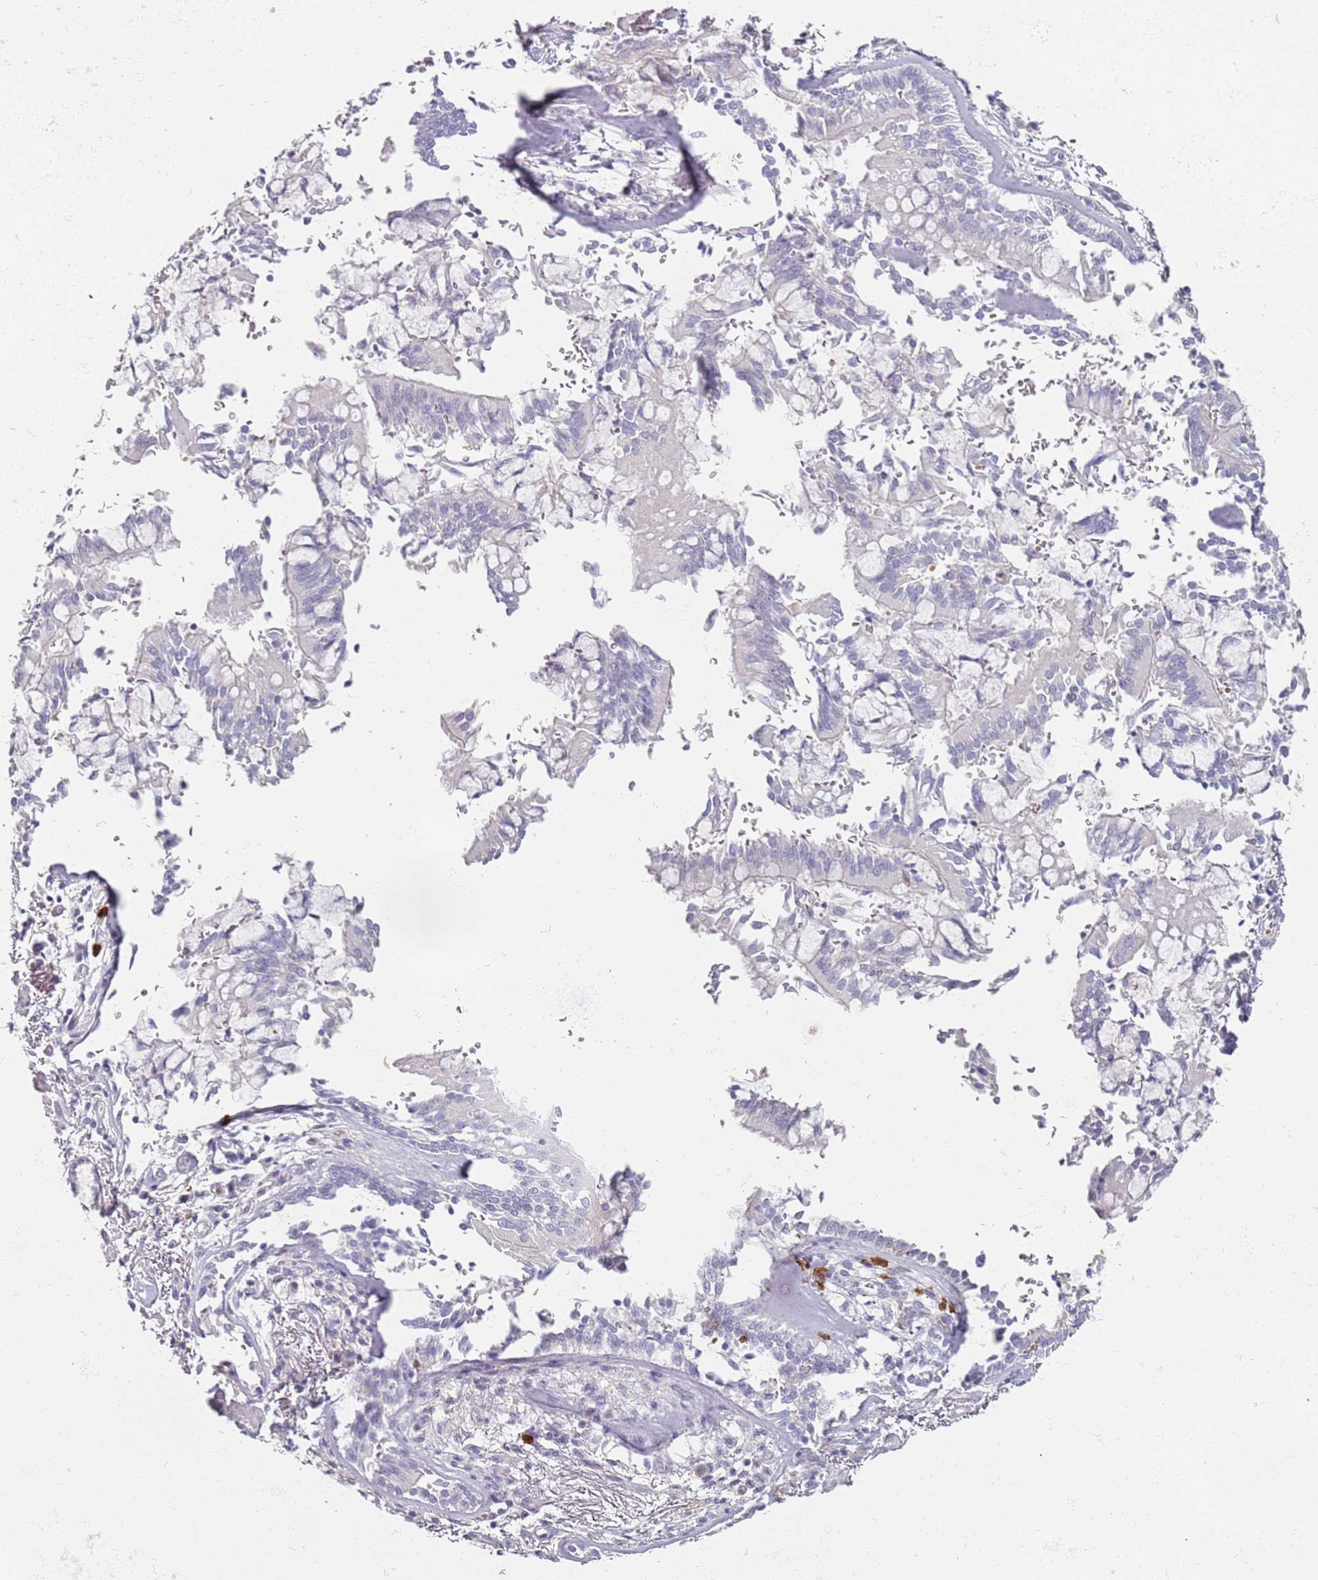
{"staining": {"intensity": "negative", "quantity": "none", "location": "none"}, "tissue": "adipose tissue", "cell_type": "Adipocytes", "image_type": "normal", "snomed": [{"axis": "morphology", "description": "Normal tissue, NOS"}, {"axis": "topography", "description": "Cartilage tissue"}], "caption": "Benign adipose tissue was stained to show a protein in brown. There is no significant staining in adipocytes. (IHC, brightfield microscopy, high magnification).", "gene": "CD40LG", "patient": {"sex": "male", "age": 73}}